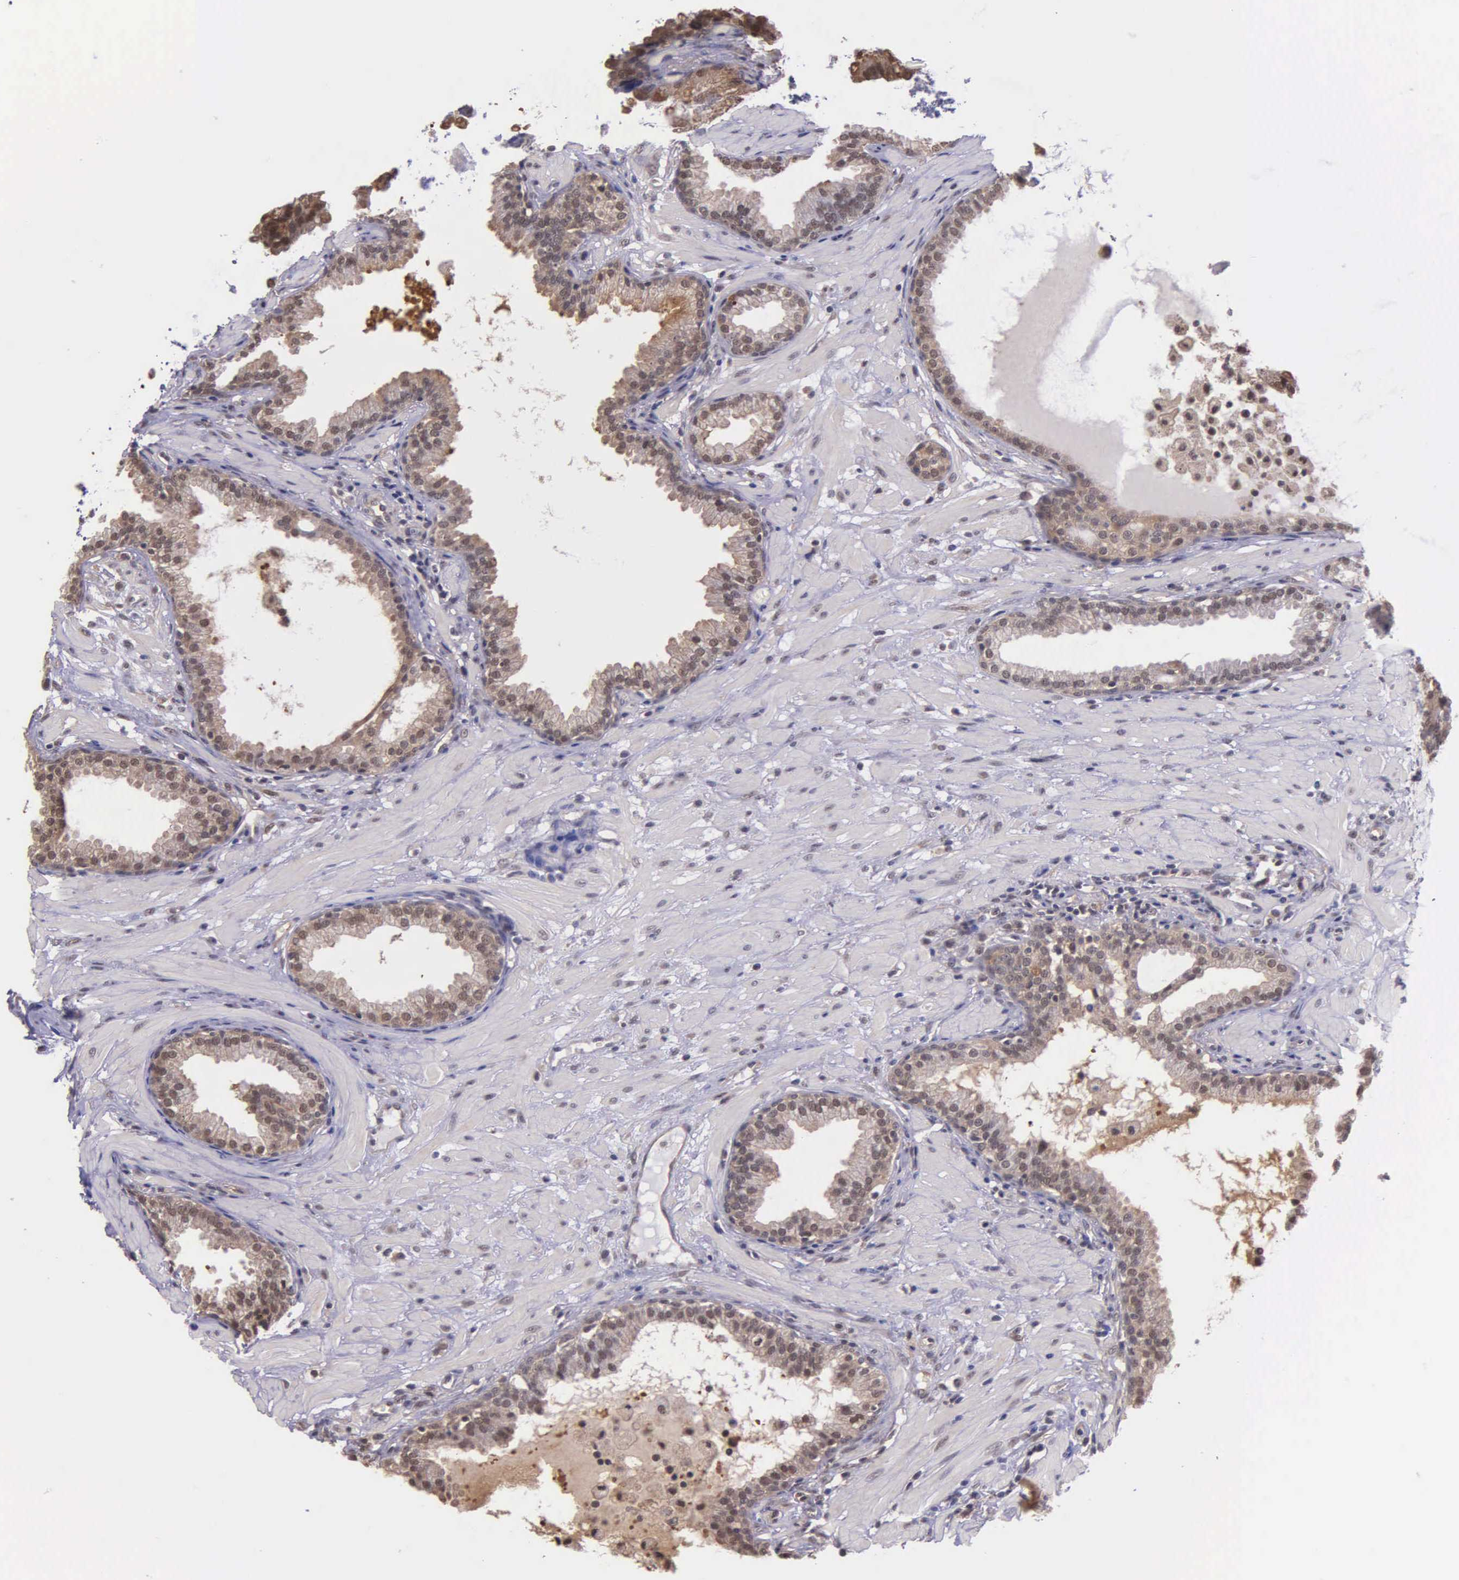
{"staining": {"intensity": "moderate", "quantity": ">75%", "location": "cytoplasmic/membranous,nuclear"}, "tissue": "prostate", "cell_type": "Glandular cells", "image_type": "normal", "snomed": [{"axis": "morphology", "description": "Normal tissue, NOS"}, {"axis": "topography", "description": "Prostate"}], "caption": "A medium amount of moderate cytoplasmic/membranous,nuclear staining is appreciated in about >75% of glandular cells in benign prostate.", "gene": "PSMC1", "patient": {"sex": "male", "age": 64}}